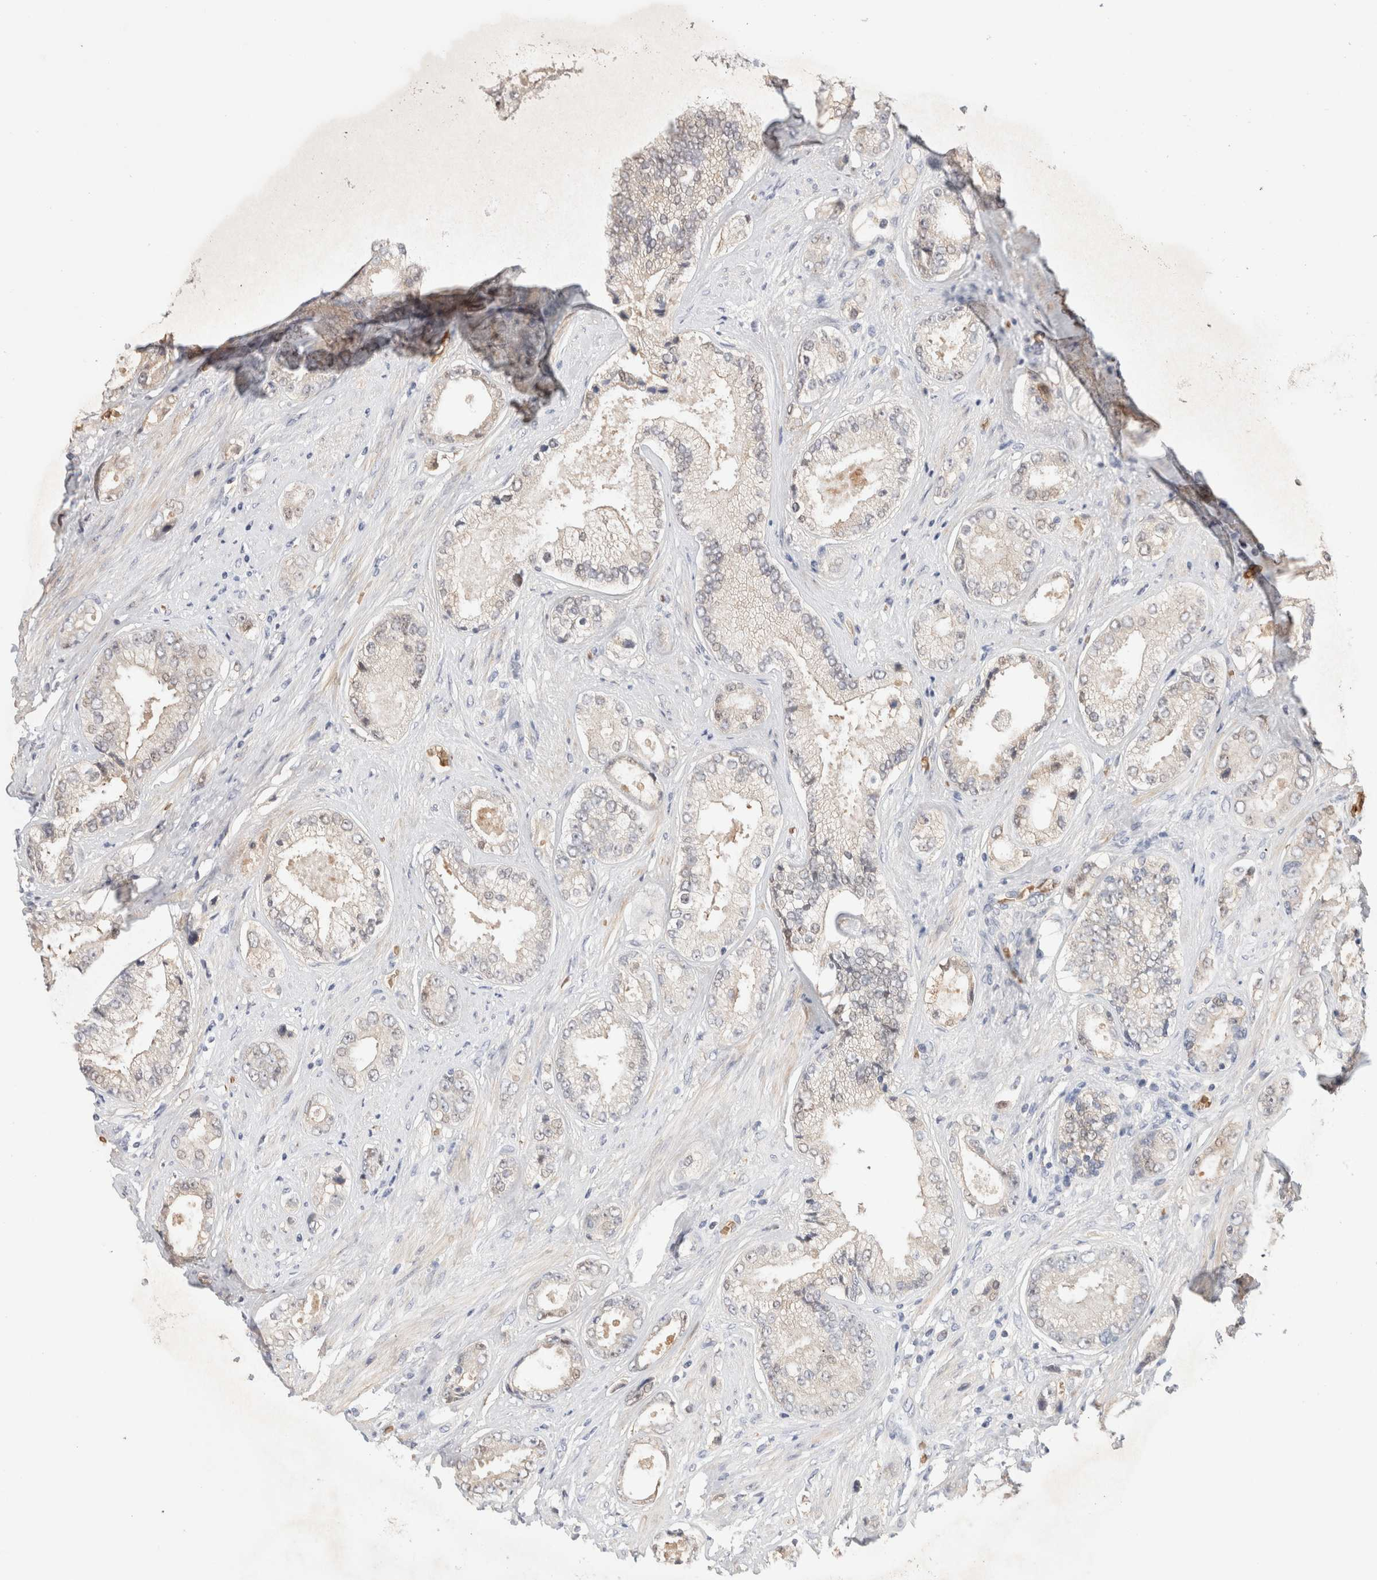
{"staining": {"intensity": "weak", "quantity": "<25%", "location": "cytoplasmic/membranous"}, "tissue": "prostate cancer", "cell_type": "Tumor cells", "image_type": "cancer", "snomed": [{"axis": "morphology", "description": "Adenocarcinoma, High grade"}, {"axis": "topography", "description": "Prostate"}], "caption": "Histopathology image shows no protein expression in tumor cells of adenocarcinoma (high-grade) (prostate) tissue.", "gene": "MST1", "patient": {"sex": "male", "age": 61}}